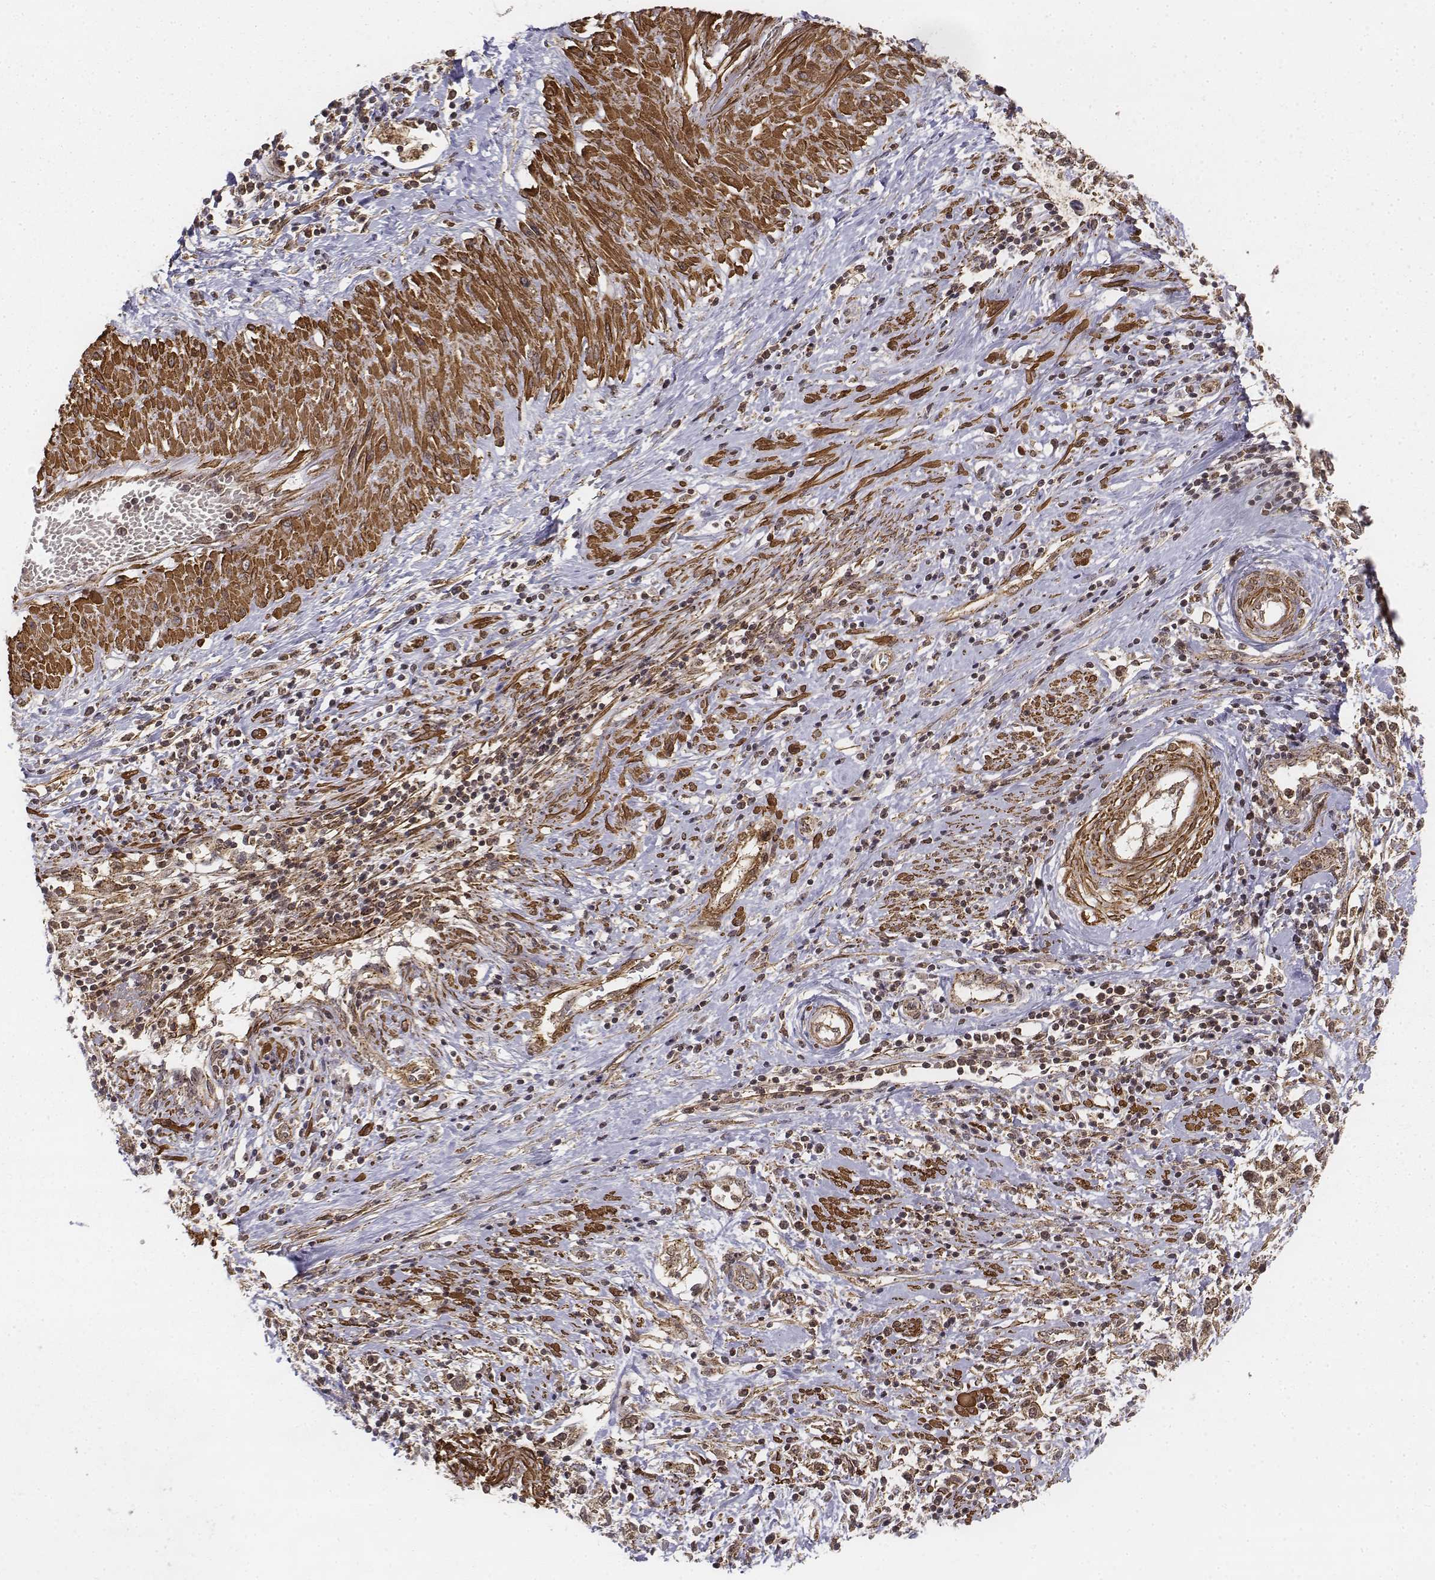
{"staining": {"intensity": "moderate", "quantity": ">75%", "location": "cytoplasmic/membranous,nuclear"}, "tissue": "cervical cancer", "cell_type": "Tumor cells", "image_type": "cancer", "snomed": [{"axis": "morphology", "description": "Adenocarcinoma, NOS"}, {"axis": "topography", "description": "Cervix"}], "caption": "Immunohistochemical staining of cervical adenocarcinoma displays moderate cytoplasmic/membranous and nuclear protein staining in approximately >75% of tumor cells.", "gene": "ZFYVE19", "patient": {"sex": "female", "age": 40}}